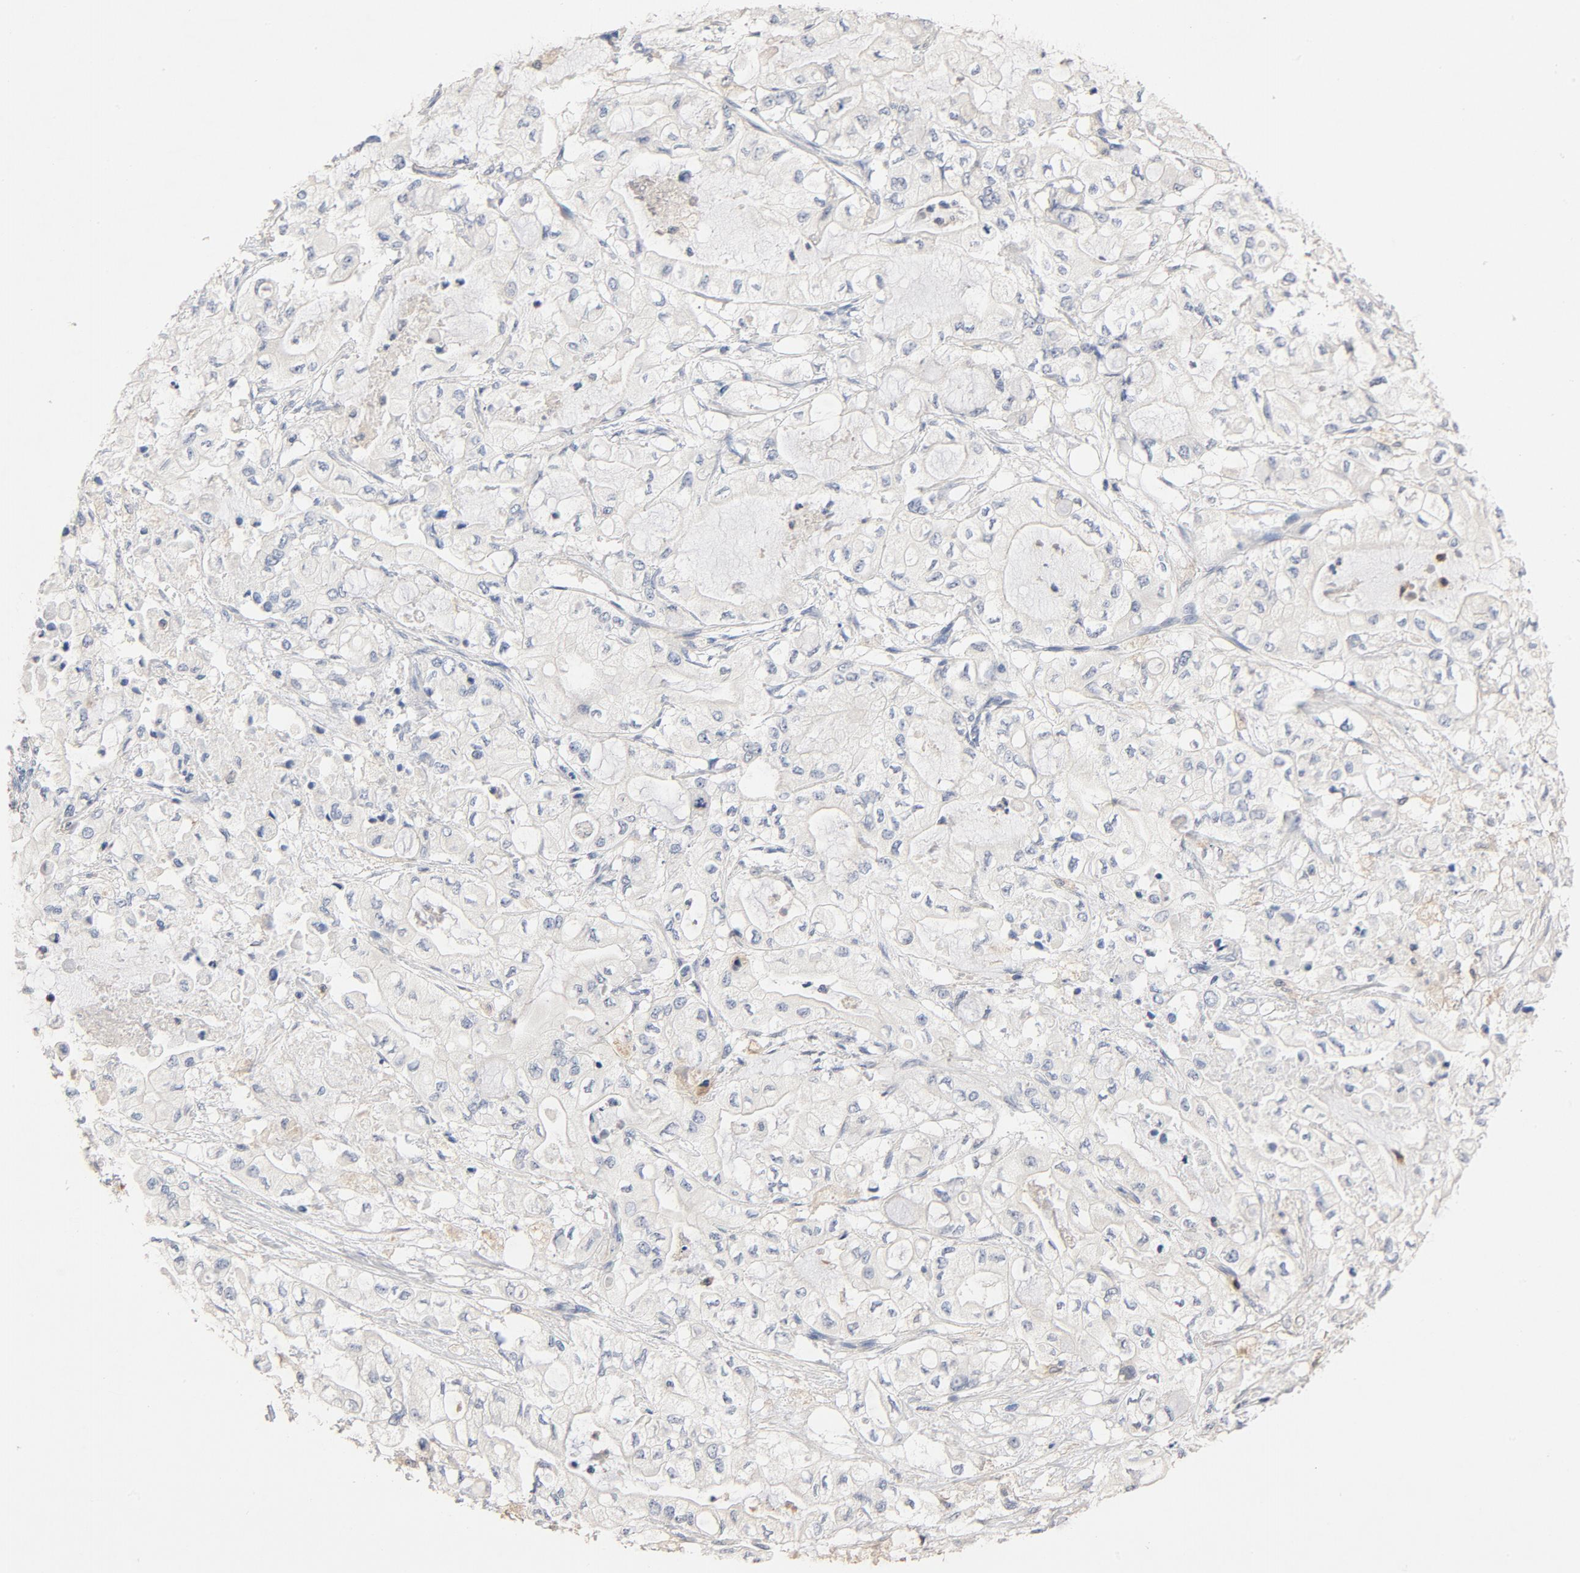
{"staining": {"intensity": "negative", "quantity": "none", "location": "none"}, "tissue": "pancreatic cancer", "cell_type": "Tumor cells", "image_type": "cancer", "snomed": [{"axis": "morphology", "description": "Adenocarcinoma, NOS"}, {"axis": "topography", "description": "Pancreas"}], "caption": "Pancreatic cancer (adenocarcinoma) stained for a protein using immunohistochemistry (IHC) exhibits no expression tumor cells.", "gene": "STAT1", "patient": {"sex": "male", "age": 79}}